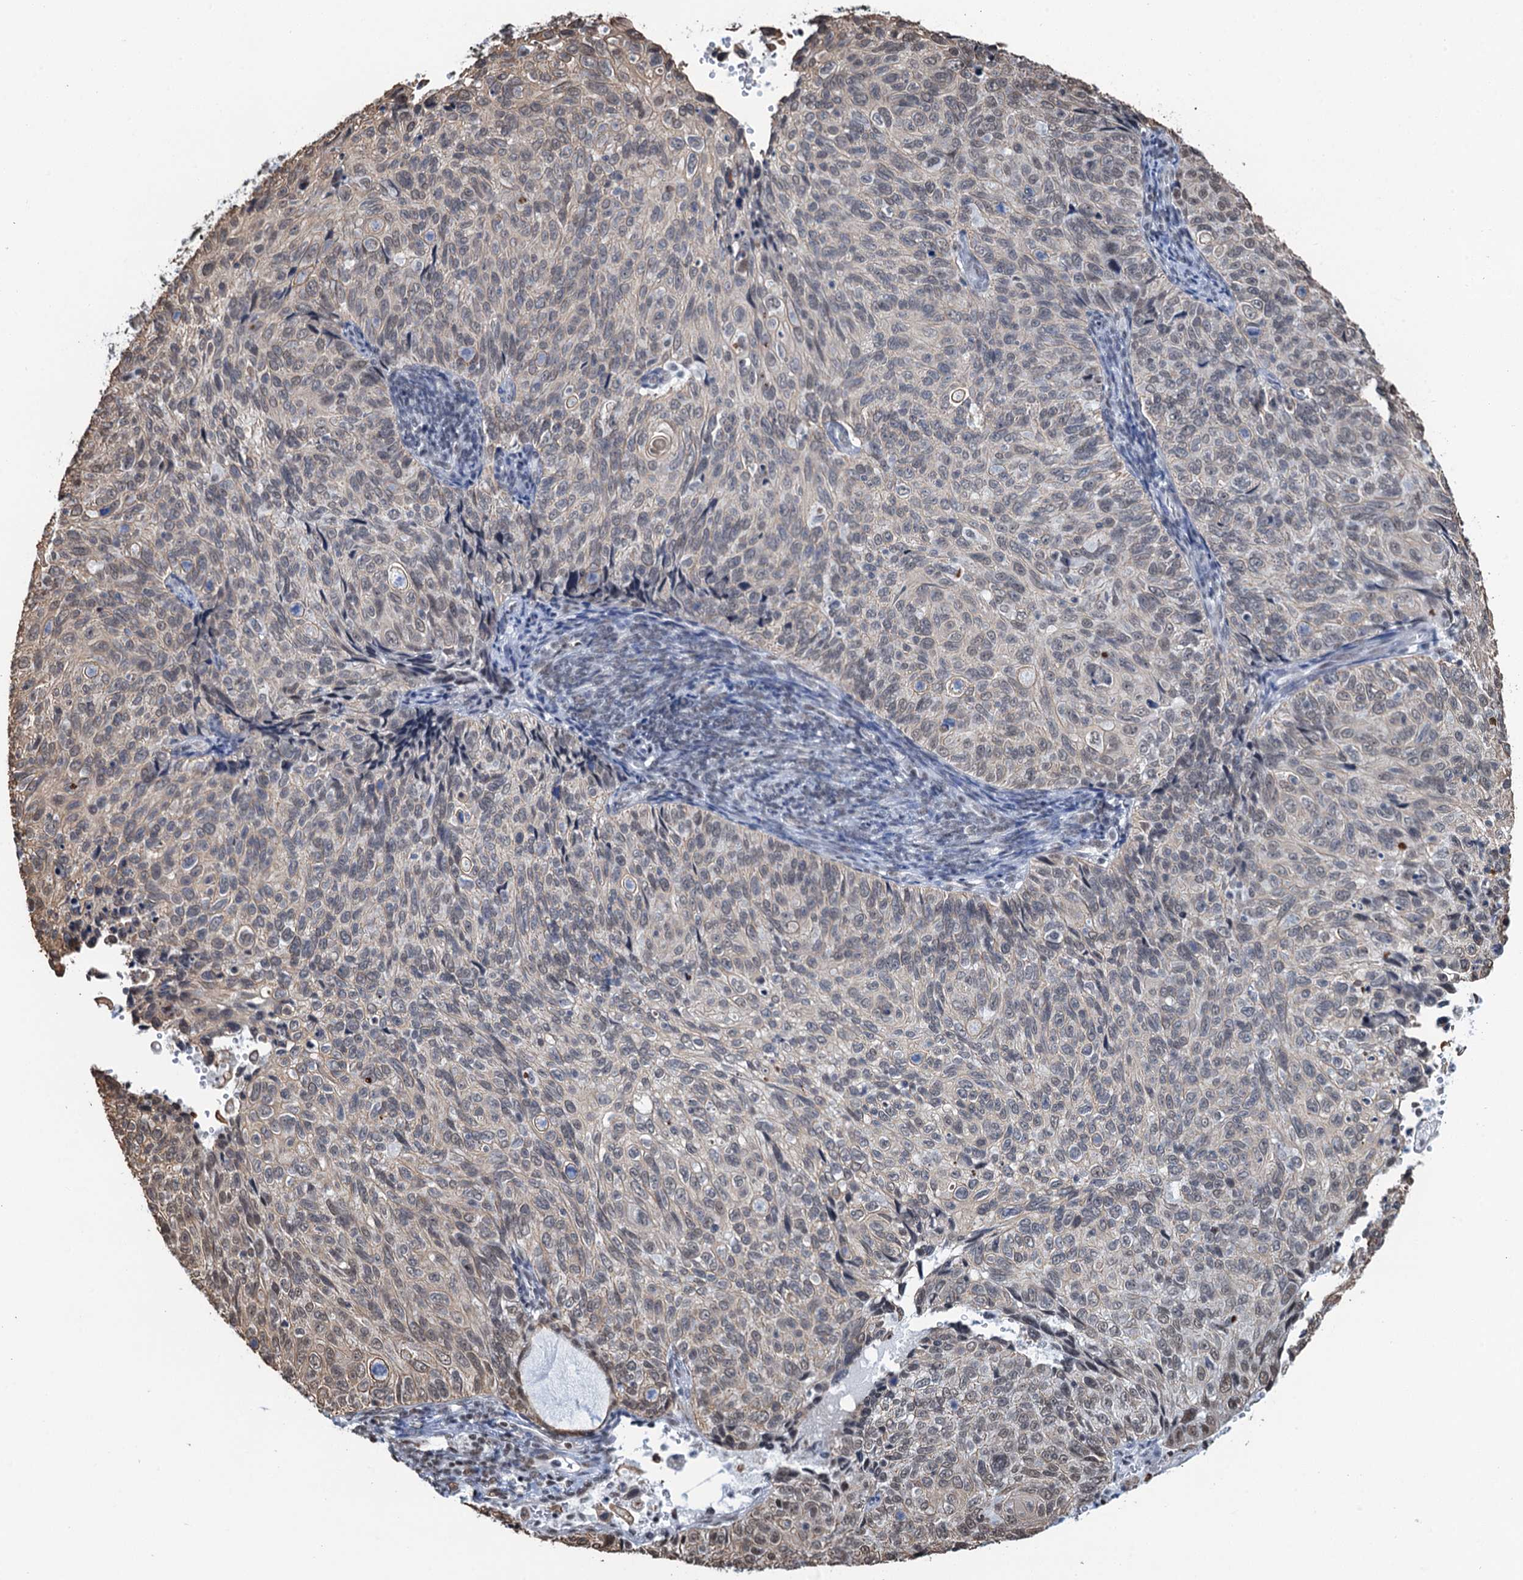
{"staining": {"intensity": "weak", "quantity": "<25%", "location": "nuclear"}, "tissue": "cervical cancer", "cell_type": "Tumor cells", "image_type": "cancer", "snomed": [{"axis": "morphology", "description": "Squamous cell carcinoma, NOS"}, {"axis": "topography", "description": "Cervix"}], "caption": "Photomicrograph shows no protein expression in tumor cells of cervical cancer tissue.", "gene": "ZNF609", "patient": {"sex": "female", "age": 70}}